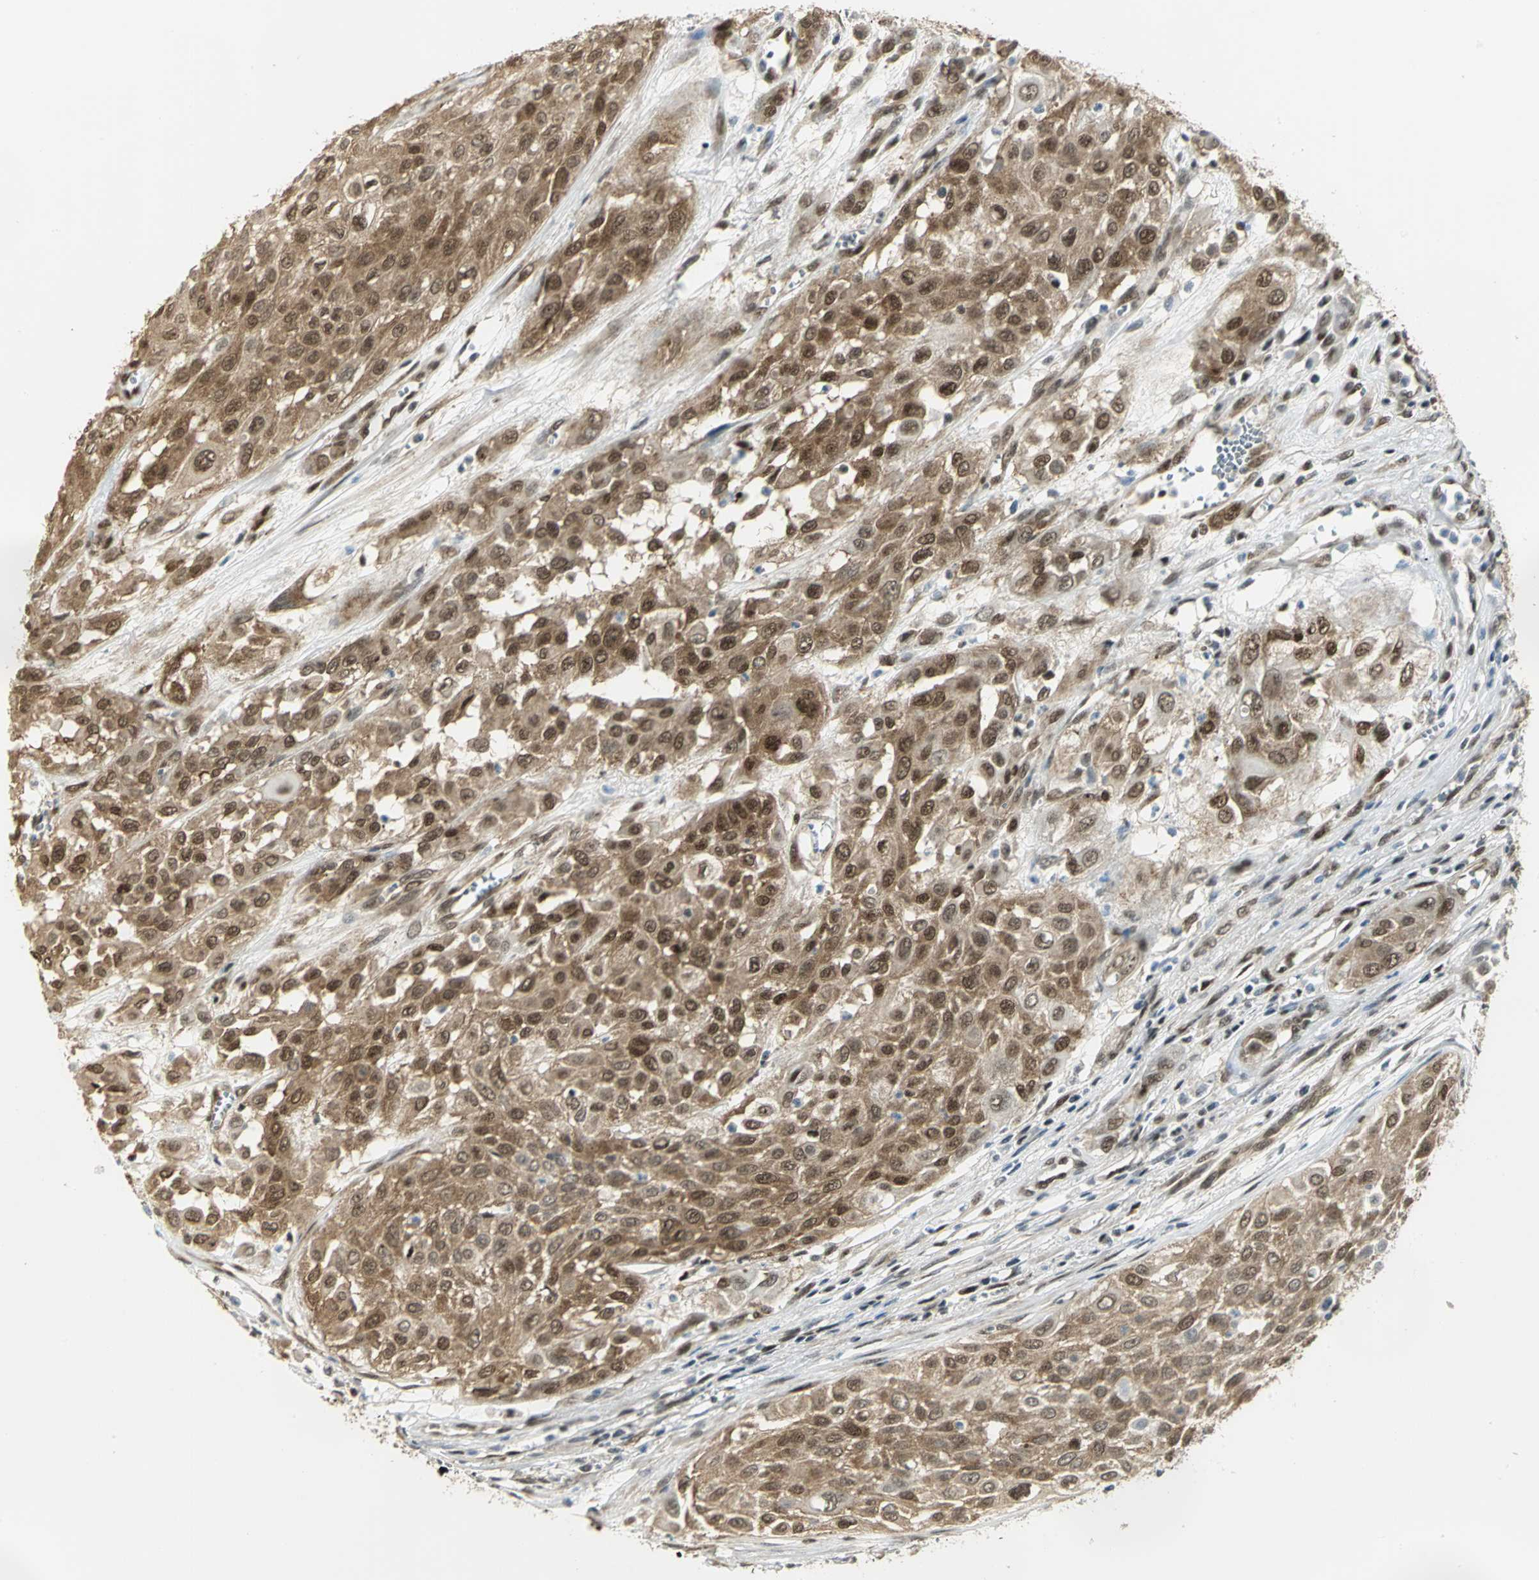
{"staining": {"intensity": "moderate", "quantity": ">75%", "location": "cytoplasmic/membranous,nuclear"}, "tissue": "urothelial cancer", "cell_type": "Tumor cells", "image_type": "cancer", "snomed": [{"axis": "morphology", "description": "Urothelial carcinoma, High grade"}, {"axis": "topography", "description": "Urinary bladder"}], "caption": "High-grade urothelial carcinoma stained with a protein marker shows moderate staining in tumor cells.", "gene": "DDX5", "patient": {"sex": "male", "age": 57}}